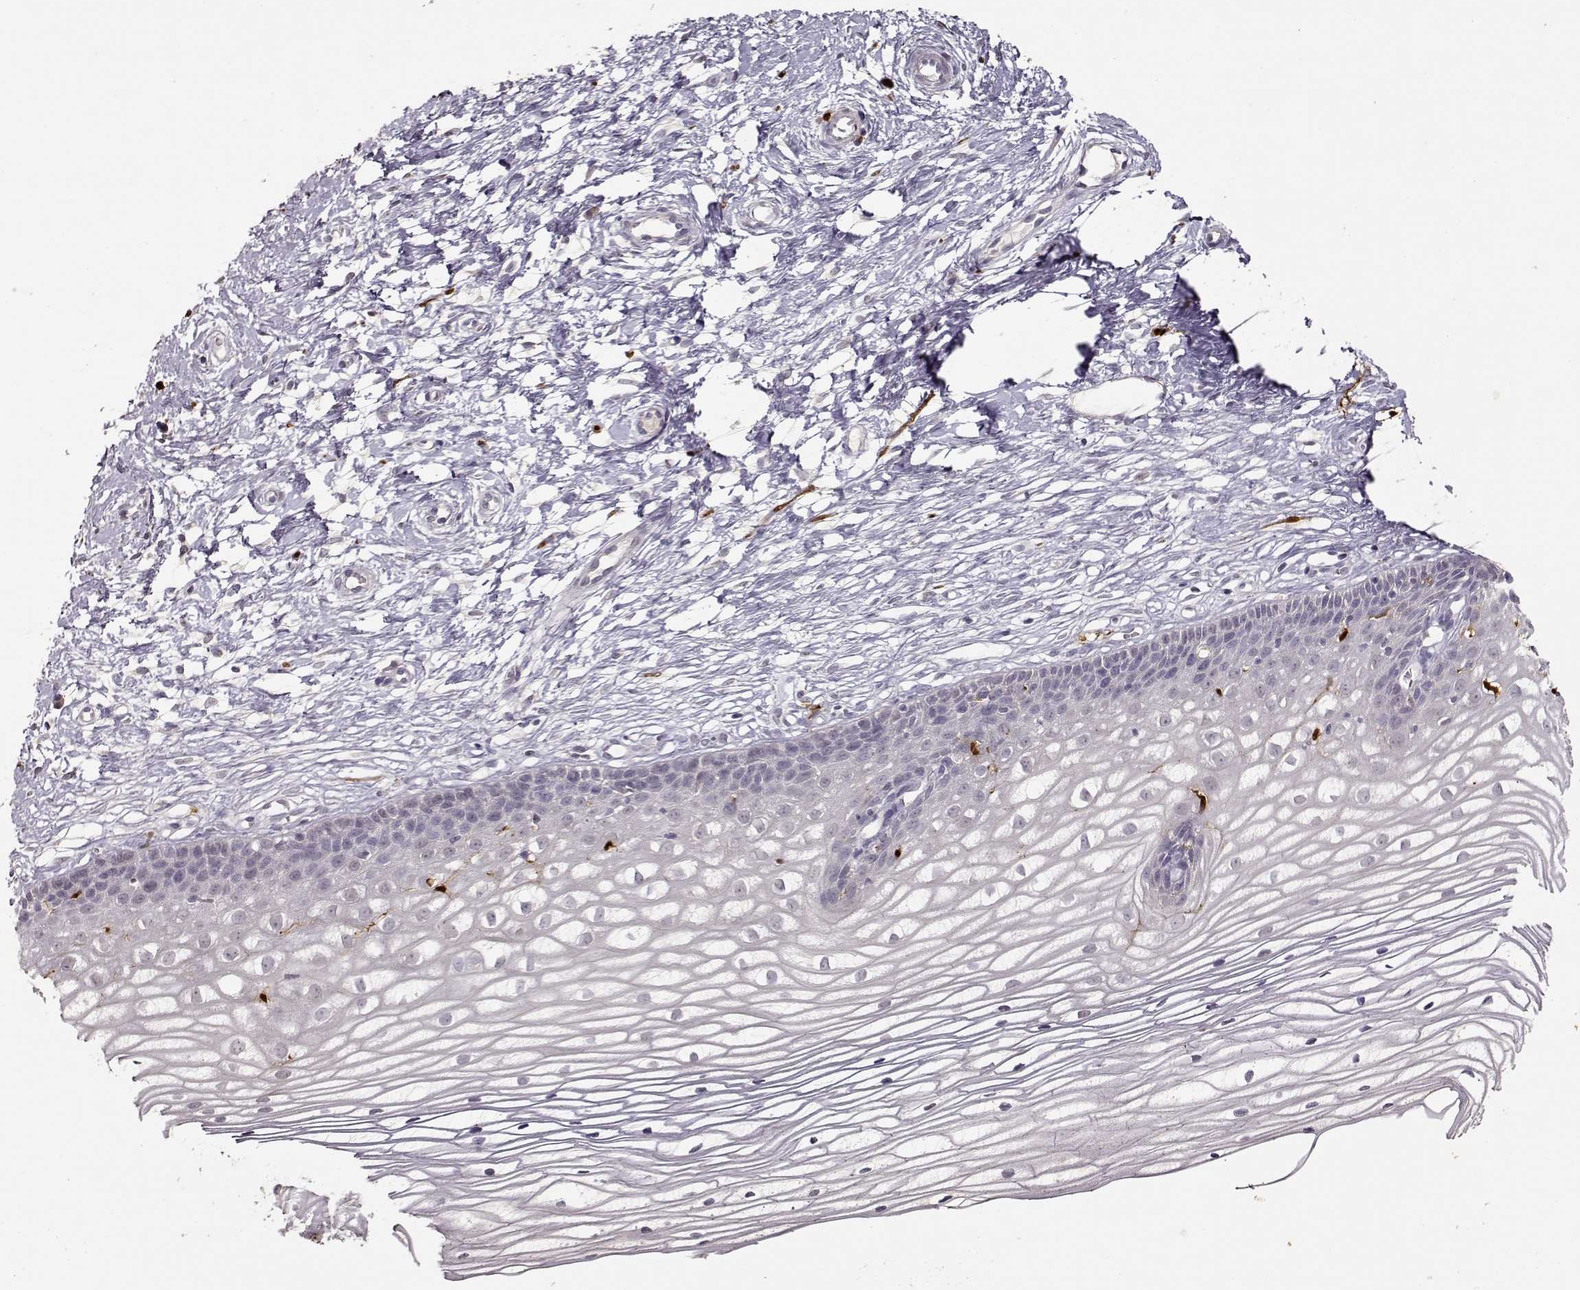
{"staining": {"intensity": "negative", "quantity": "none", "location": "none"}, "tissue": "cervix", "cell_type": "Glandular cells", "image_type": "normal", "snomed": [{"axis": "morphology", "description": "Normal tissue, NOS"}, {"axis": "topography", "description": "Cervix"}], "caption": "Immunohistochemistry (IHC) micrograph of normal cervix: cervix stained with DAB (3,3'-diaminobenzidine) demonstrates no significant protein expression in glandular cells.", "gene": "S100B", "patient": {"sex": "female", "age": 40}}